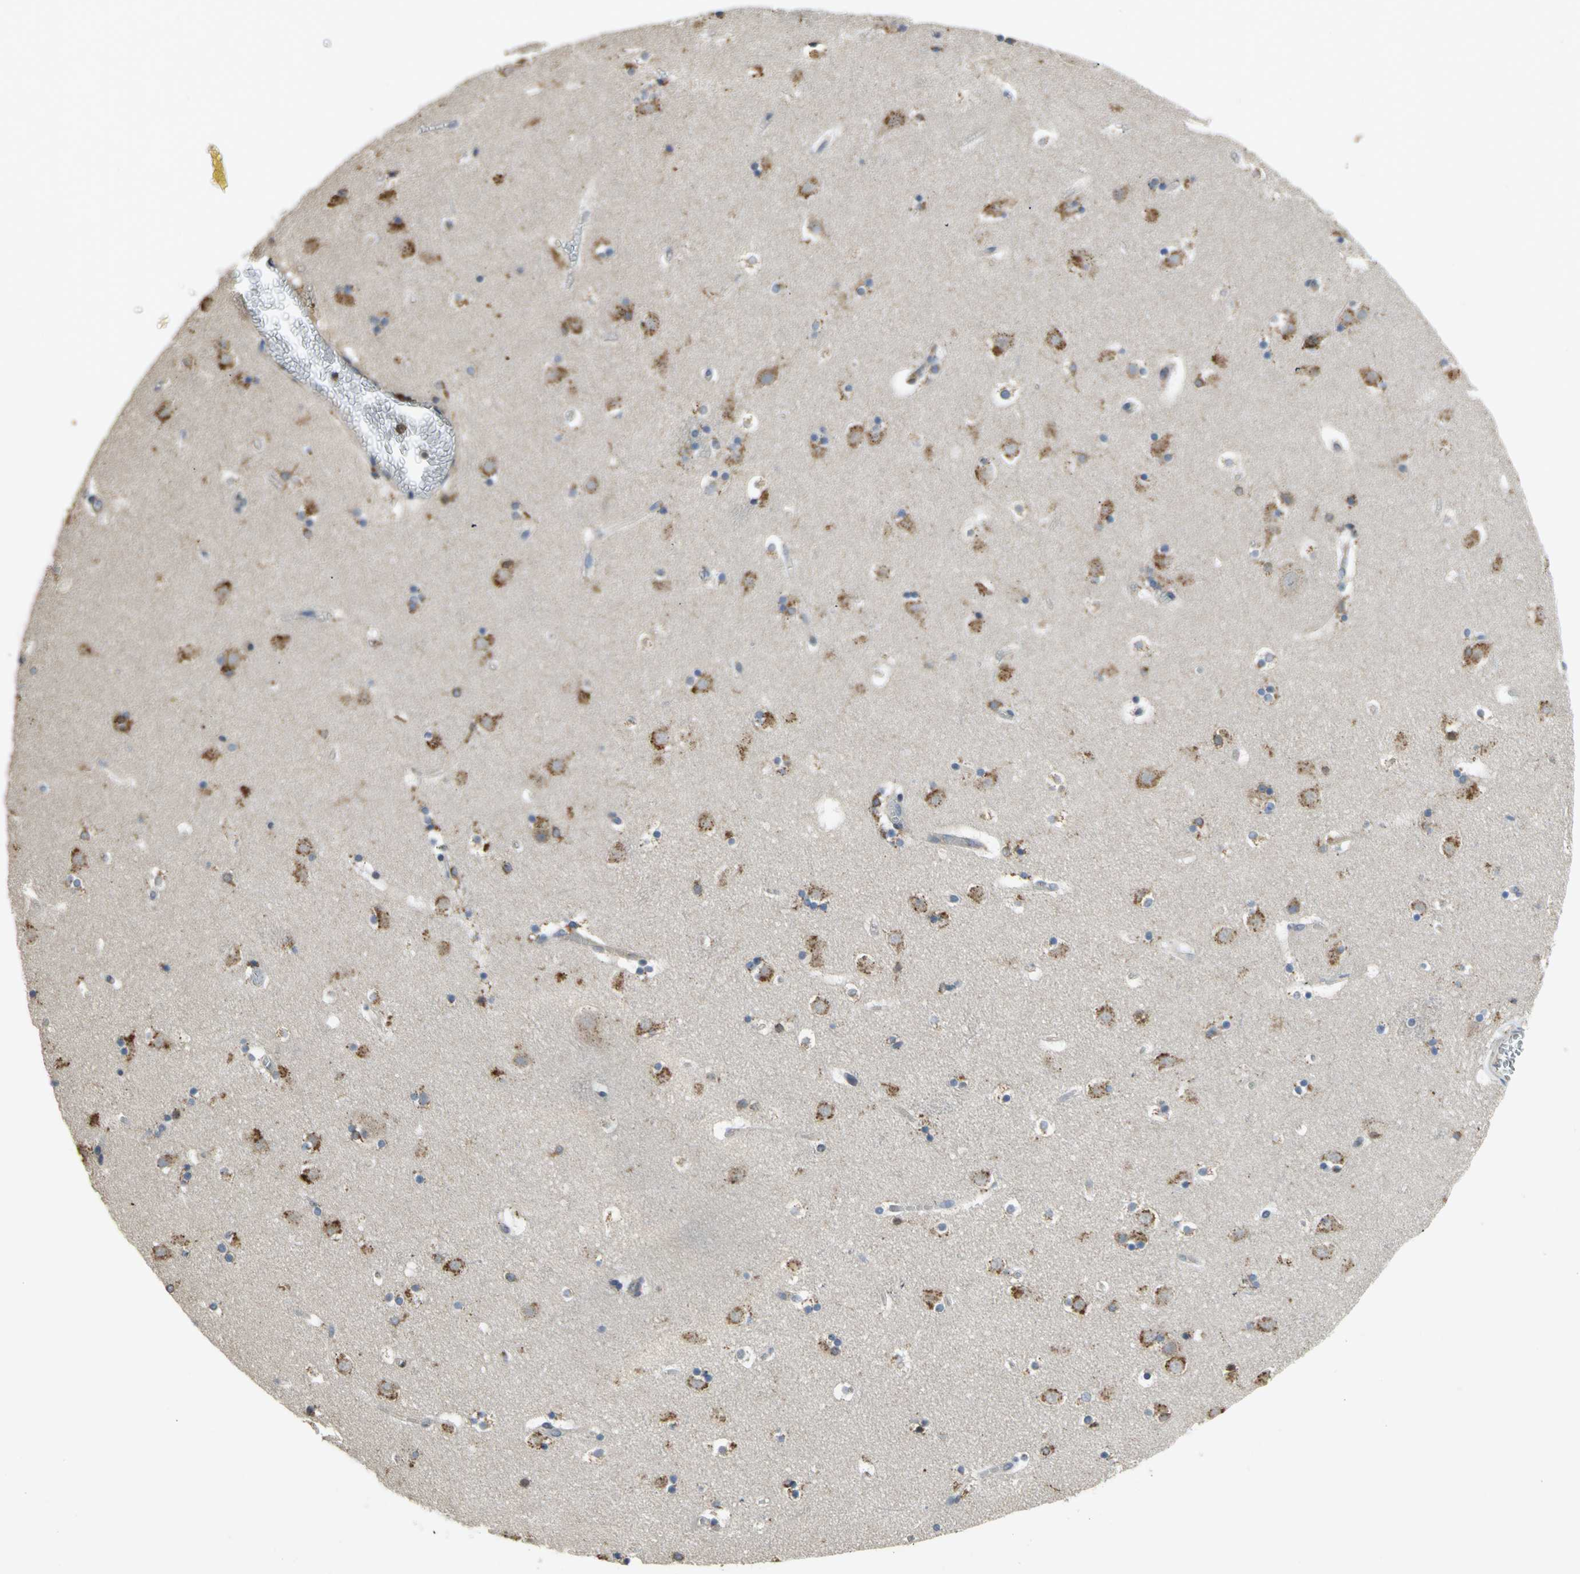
{"staining": {"intensity": "weak", "quantity": "25%-75%", "location": "cytoplasmic/membranous,nuclear"}, "tissue": "caudate", "cell_type": "Glial cells", "image_type": "normal", "snomed": [{"axis": "morphology", "description": "Normal tissue, NOS"}, {"axis": "topography", "description": "Lateral ventricle wall"}], "caption": "A photomicrograph of human caudate stained for a protein reveals weak cytoplasmic/membranous,nuclear brown staining in glial cells.", "gene": "DIAPH2", "patient": {"sex": "male", "age": 45}}